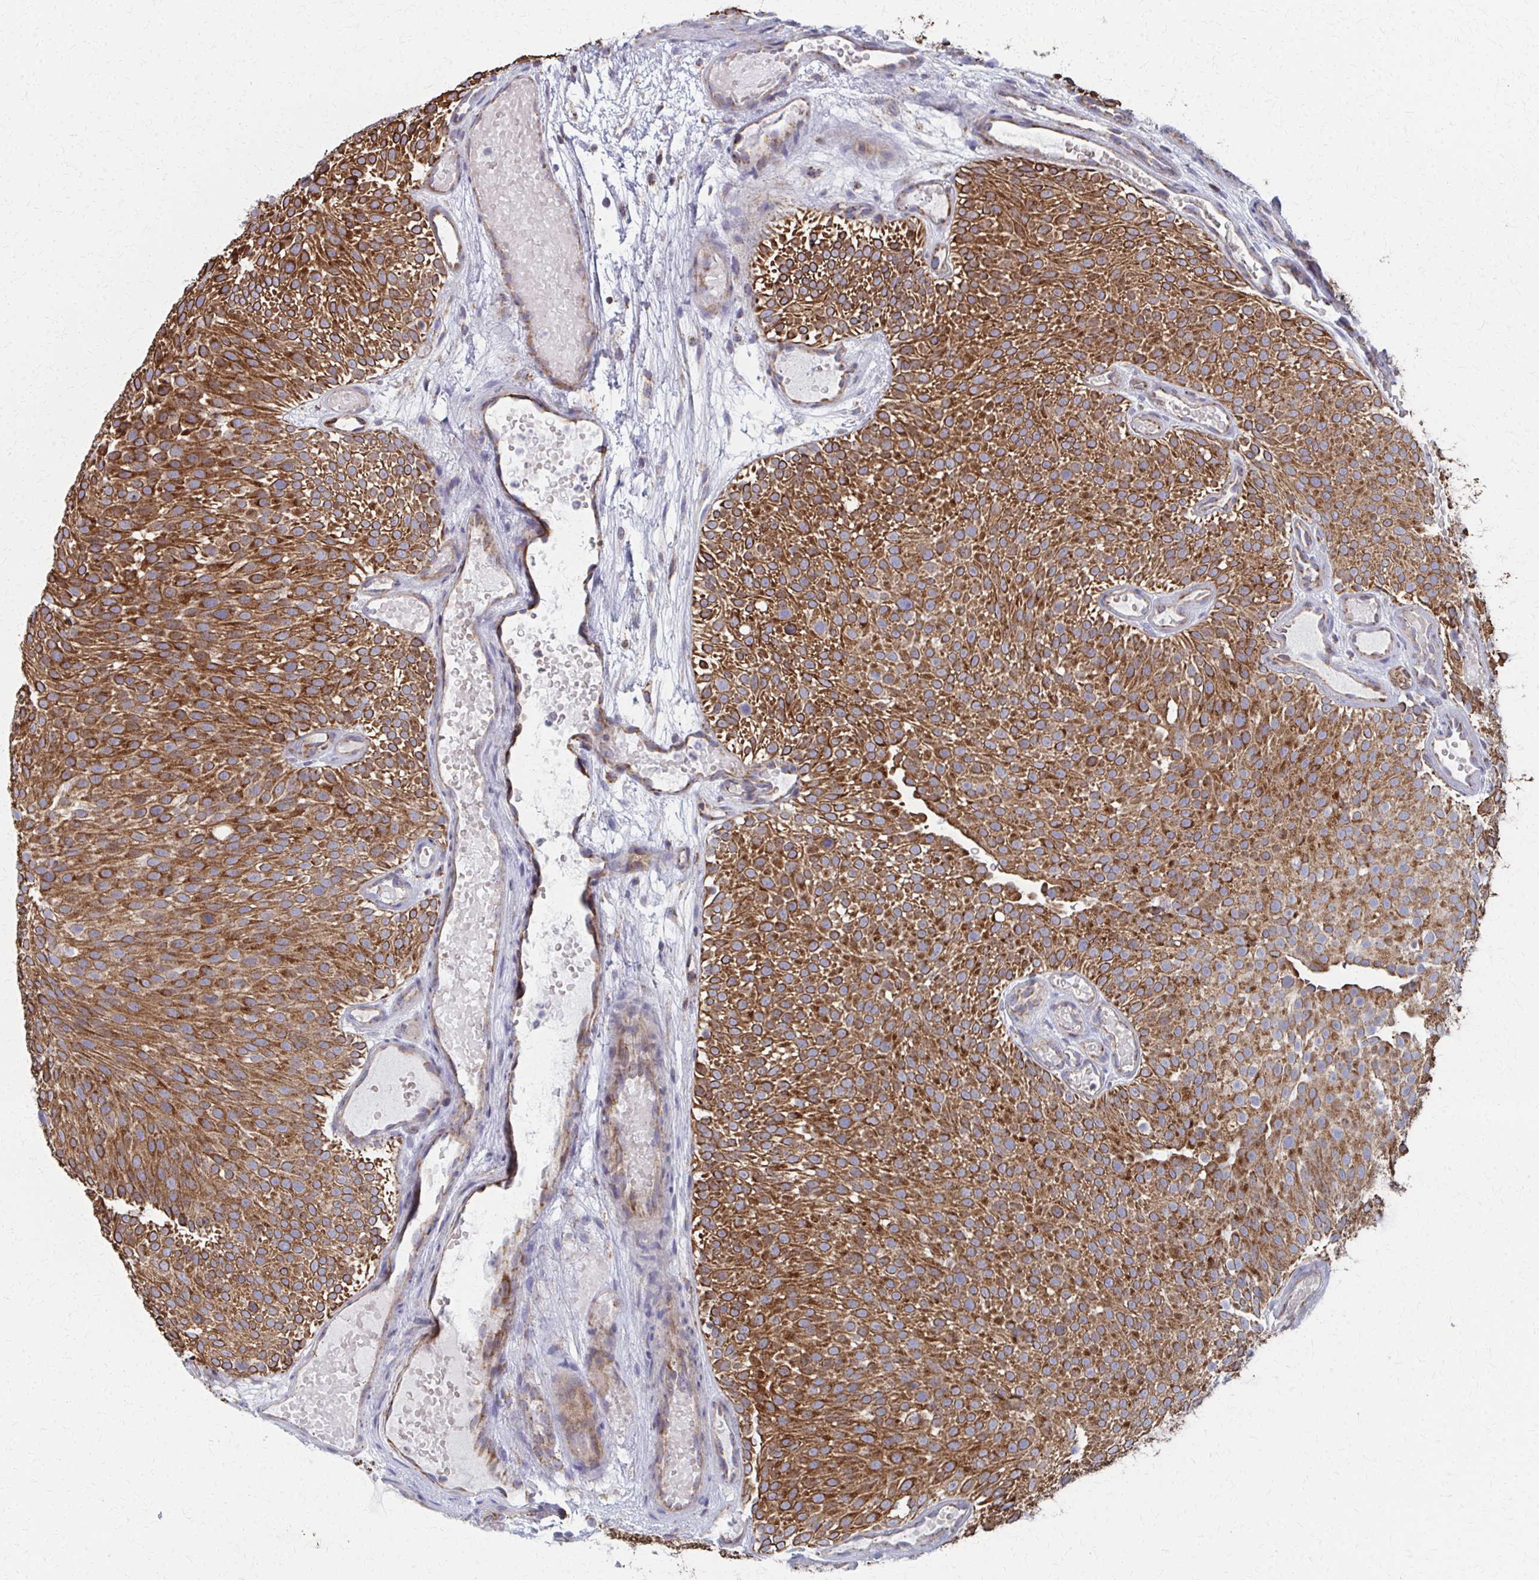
{"staining": {"intensity": "moderate", "quantity": ">75%", "location": "cytoplasmic/membranous"}, "tissue": "urothelial cancer", "cell_type": "Tumor cells", "image_type": "cancer", "snomed": [{"axis": "morphology", "description": "Urothelial carcinoma, Low grade"}, {"axis": "topography", "description": "Urinary bladder"}], "caption": "Protein staining of urothelial cancer tissue displays moderate cytoplasmic/membranous staining in approximately >75% of tumor cells. The staining was performed using DAB (3,3'-diaminobenzidine) to visualize the protein expression in brown, while the nuclei were stained in blue with hematoxylin (Magnification: 20x).", "gene": "FAHD1", "patient": {"sex": "male", "age": 78}}